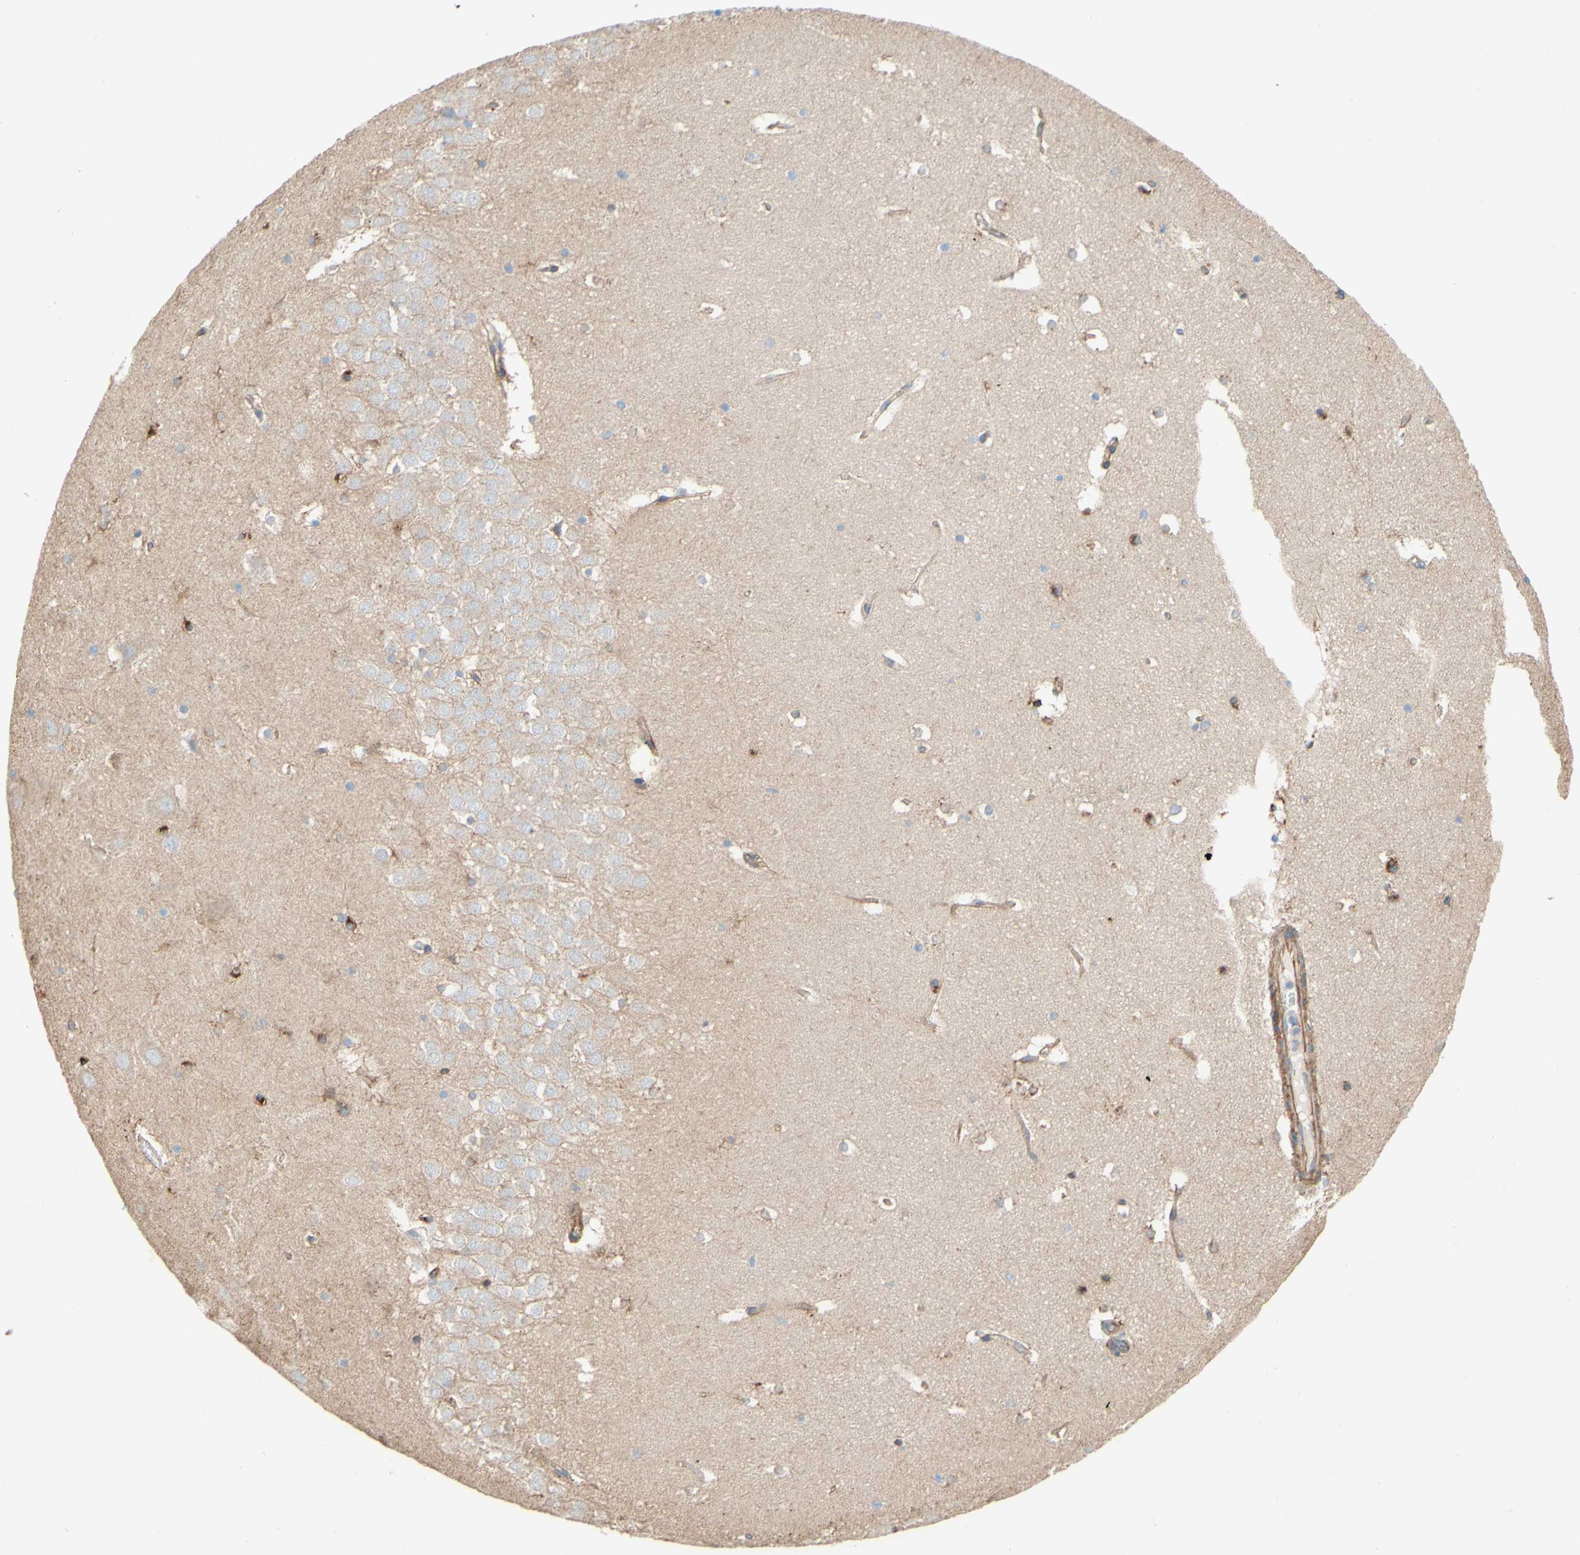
{"staining": {"intensity": "strong", "quantity": "25%-75%", "location": "cytoplasmic/membranous"}, "tissue": "hippocampus", "cell_type": "Glial cells", "image_type": "normal", "snomed": [{"axis": "morphology", "description": "Normal tissue, NOS"}, {"axis": "topography", "description": "Hippocampus"}], "caption": "Immunohistochemical staining of benign hippocampus reveals 25%-75% levels of strong cytoplasmic/membranous protein staining in about 25%-75% of glial cells.", "gene": "ENDOD1", "patient": {"sex": "male", "age": 45}}